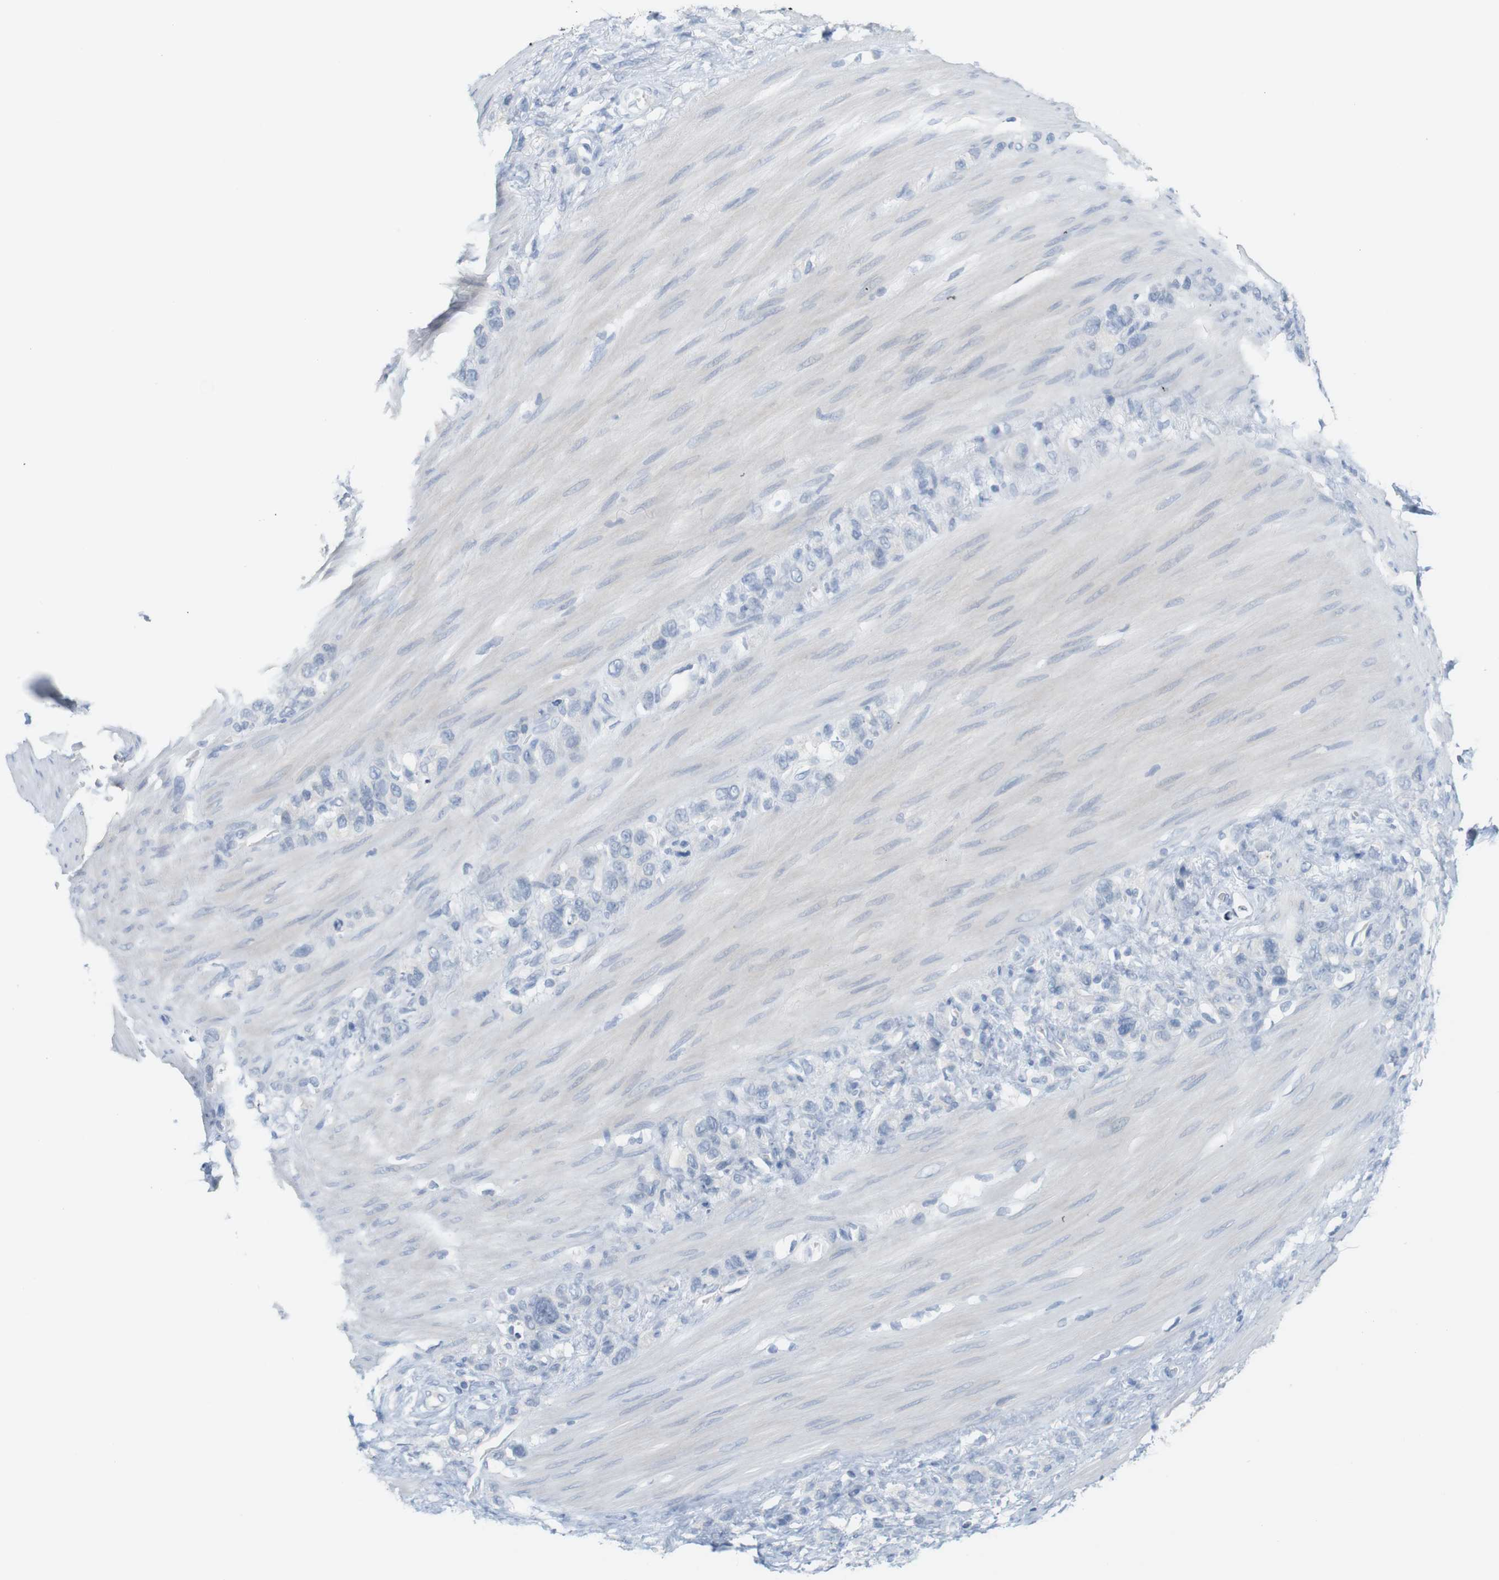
{"staining": {"intensity": "negative", "quantity": "none", "location": "none"}, "tissue": "stomach cancer", "cell_type": "Tumor cells", "image_type": "cancer", "snomed": [{"axis": "morphology", "description": "Adenocarcinoma, NOS"}, {"axis": "morphology", "description": "Adenocarcinoma, High grade"}, {"axis": "topography", "description": "Stomach, upper"}, {"axis": "topography", "description": "Stomach, lower"}], "caption": "Immunohistochemistry (IHC) photomicrograph of adenocarcinoma (stomach) stained for a protein (brown), which exhibits no staining in tumor cells. (IHC, brightfield microscopy, high magnification).", "gene": "RGS9", "patient": {"sex": "female", "age": 65}}